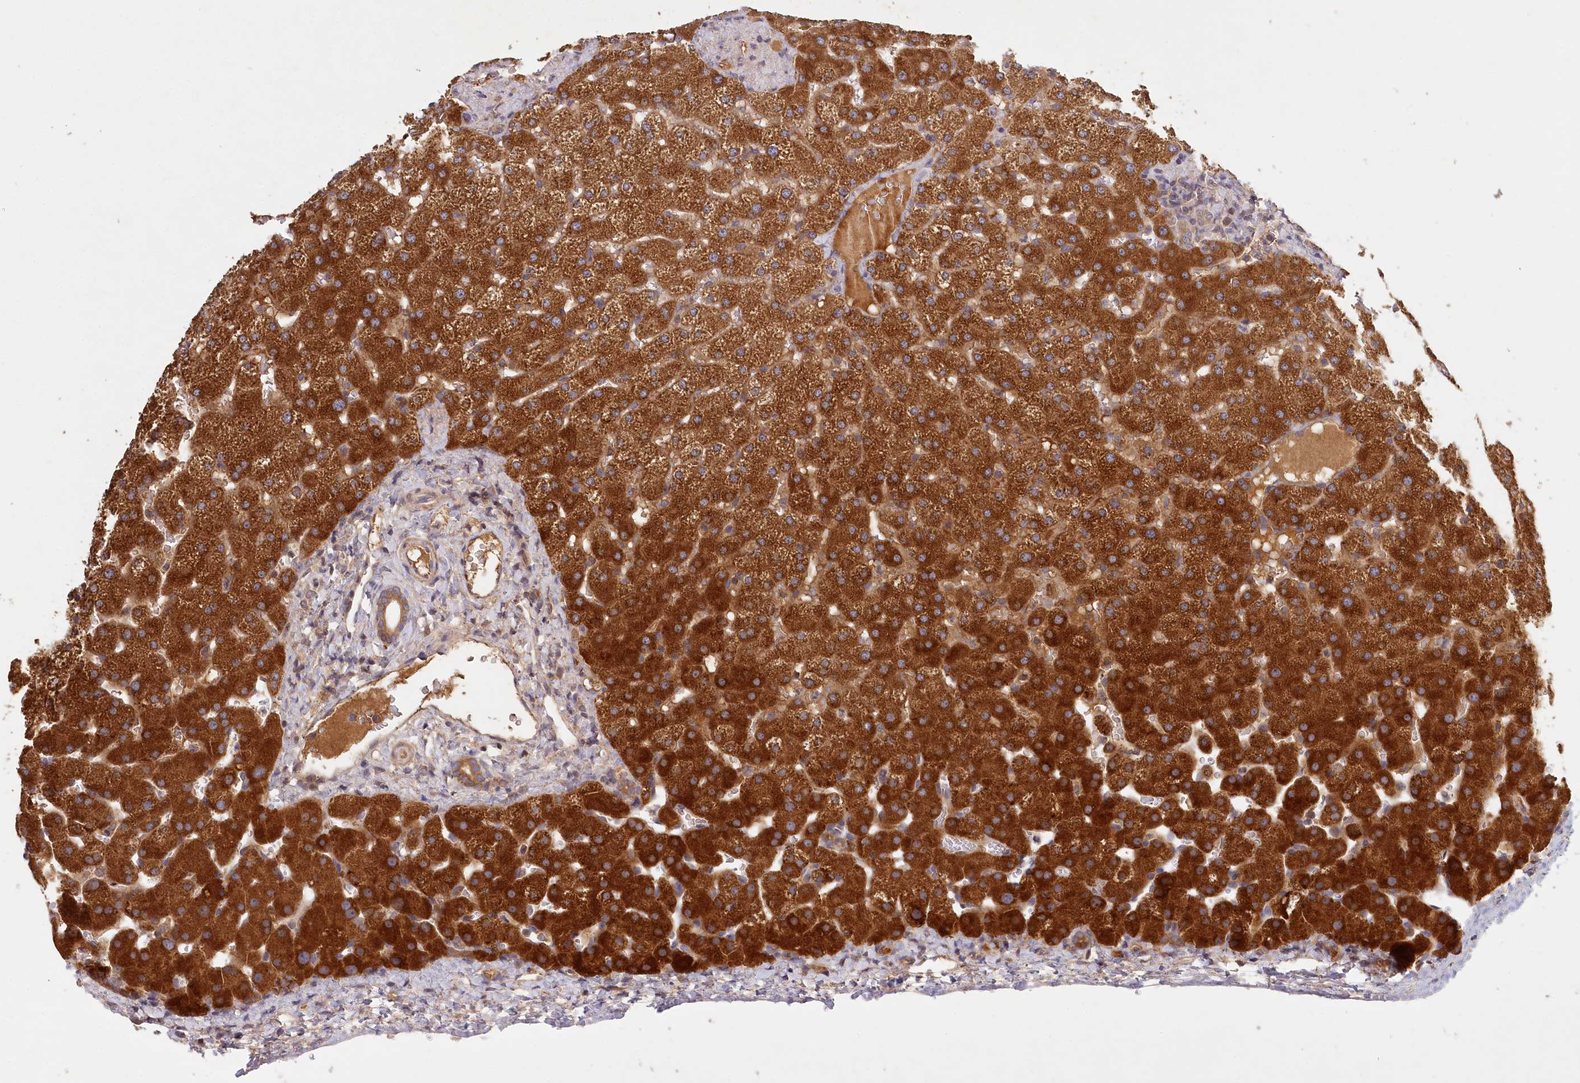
{"staining": {"intensity": "moderate", "quantity": "25%-75%", "location": "cytoplasmic/membranous"}, "tissue": "liver", "cell_type": "Cholangiocytes", "image_type": "normal", "snomed": [{"axis": "morphology", "description": "Normal tissue, NOS"}, {"axis": "topography", "description": "Liver"}], "caption": "Protein expression analysis of unremarkable human liver reveals moderate cytoplasmic/membranous staining in about 25%-75% of cholangiocytes. The staining was performed using DAB, with brown indicating positive protein expression. Nuclei are stained blue with hematoxylin.", "gene": "LSS", "patient": {"sex": "female", "age": 32}}